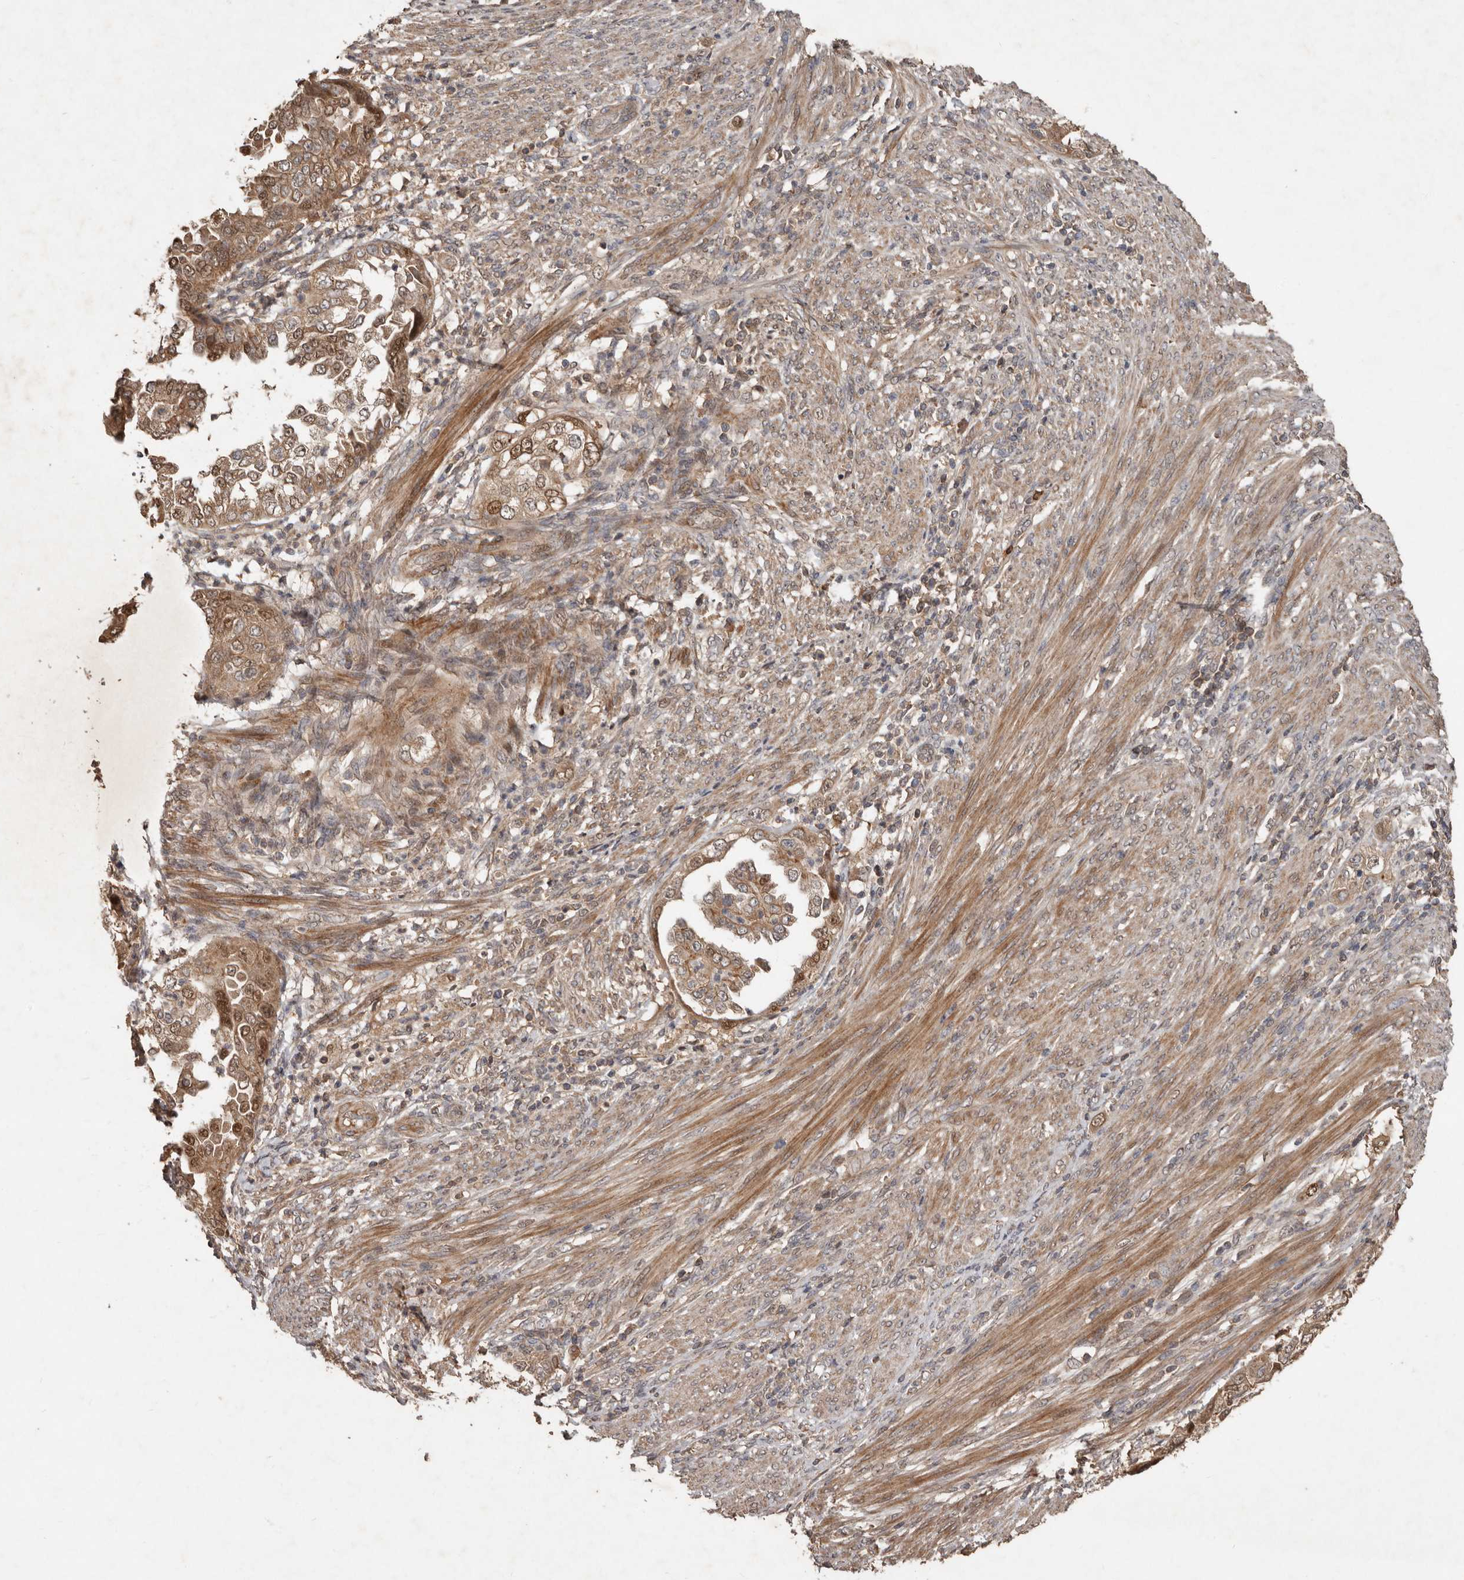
{"staining": {"intensity": "moderate", "quantity": ">75%", "location": "cytoplasmic/membranous,nuclear"}, "tissue": "endometrial cancer", "cell_type": "Tumor cells", "image_type": "cancer", "snomed": [{"axis": "morphology", "description": "Adenocarcinoma, NOS"}, {"axis": "topography", "description": "Endometrium"}], "caption": "Protein expression by immunohistochemistry (IHC) exhibits moderate cytoplasmic/membranous and nuclear staining in about >75% of tumor cells in adenocarcinoma (endometrial).", "gene": "KIF26B", "patient": {"sex": "female", "age": 85}}